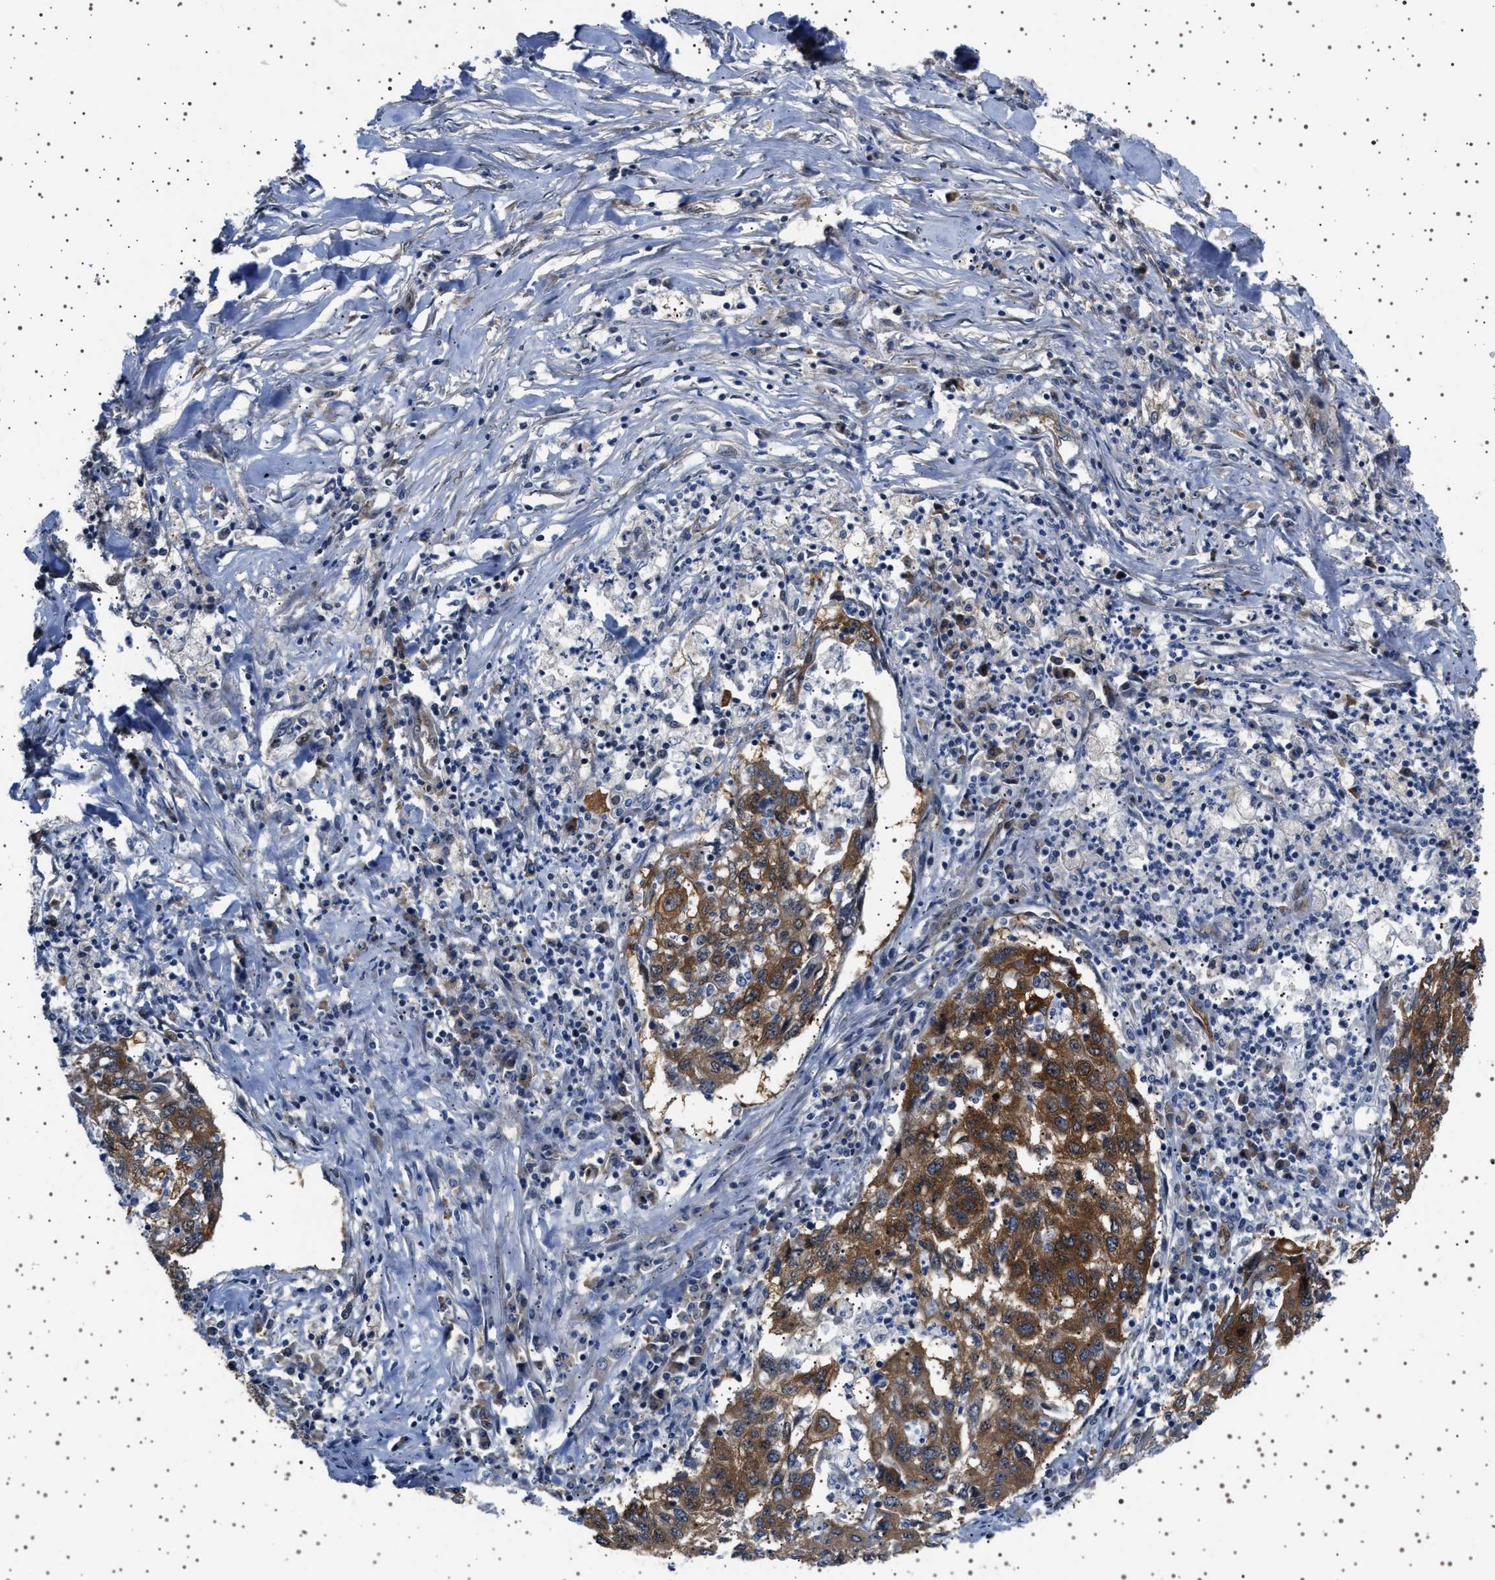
{"staining": {"intensity": "moderate", "quantity": ">75%", "location": "cytoplasmic/membranous"}, "tissue": "lung cancer", "cell_type": "Tumor cells", "image_type": "cancer", "snomed": [{"axis": "morphology", "description": "Squamous cell carcinoma, NOS"}, {"axis": "topography", "description": "Lung"}], "caption": "Lung cancer (squamous cell carcinoma) tissue displays moderate cytoplasmic/membranous staining in about >75% of tumor cells", "gene": "BAG3", "patient": {"sex": "female", "age": 63}}